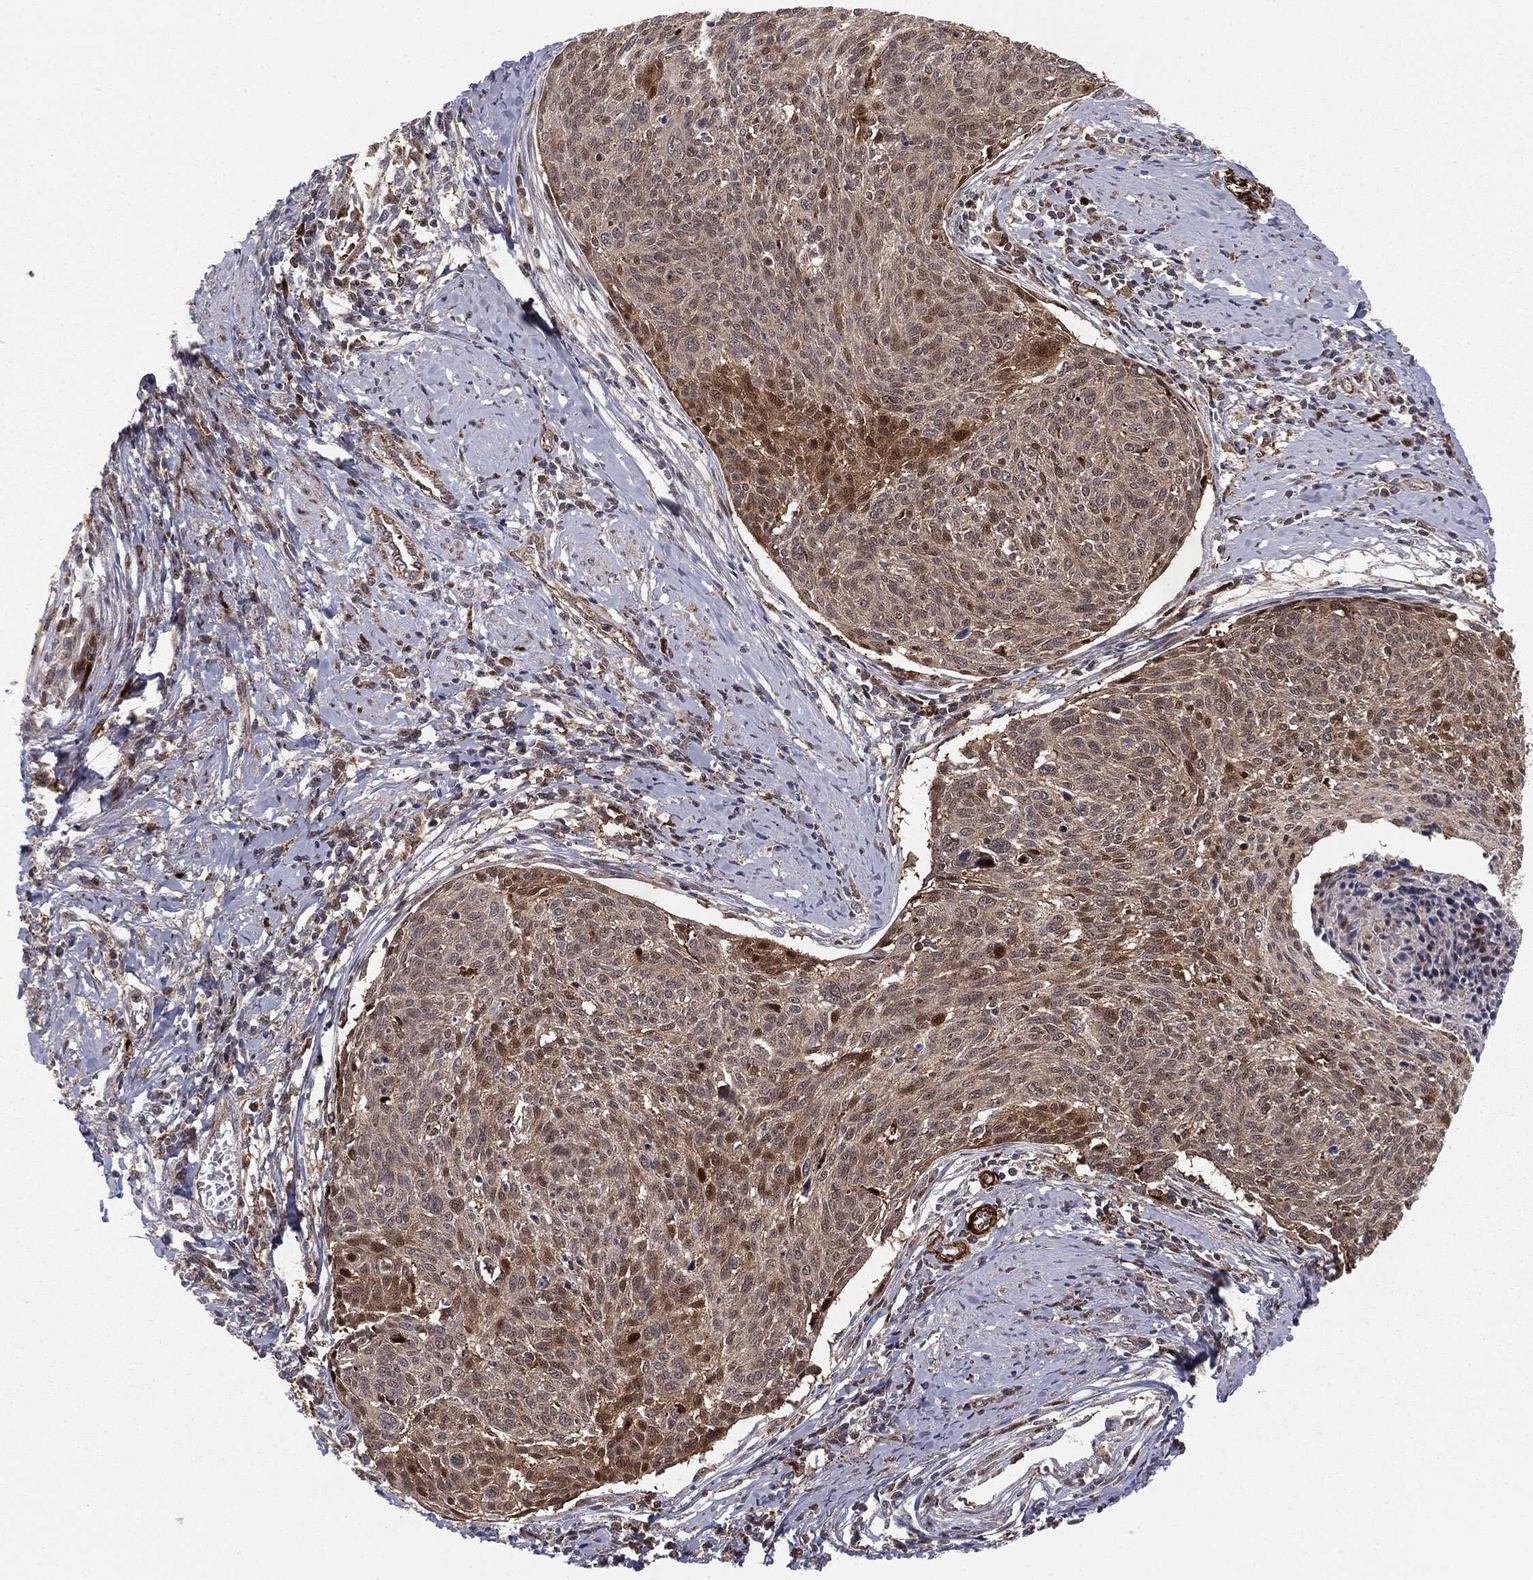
{"staining": {"intensity": "moderate", "quantity": "<25%", "location": "cytoplasmic/membranous"}, "tissue": "cervical cancer", "cell_type": "Tumor cells", "image_type": "cancer", "snomed": [{"axis": "morphology", "description": "Squamous cell carcinoma, NOS"}, {"axis": "topography", "description": "Cervix"}], "caption": "Protein expression analysis of human cervical cancer (squamous cell carcinoma) reveals moderate cytoplasmic/membranous expression in about <25% of tumor cells.", "gene": "PTEN", "patient": {"sex": "female", "age": 49}}